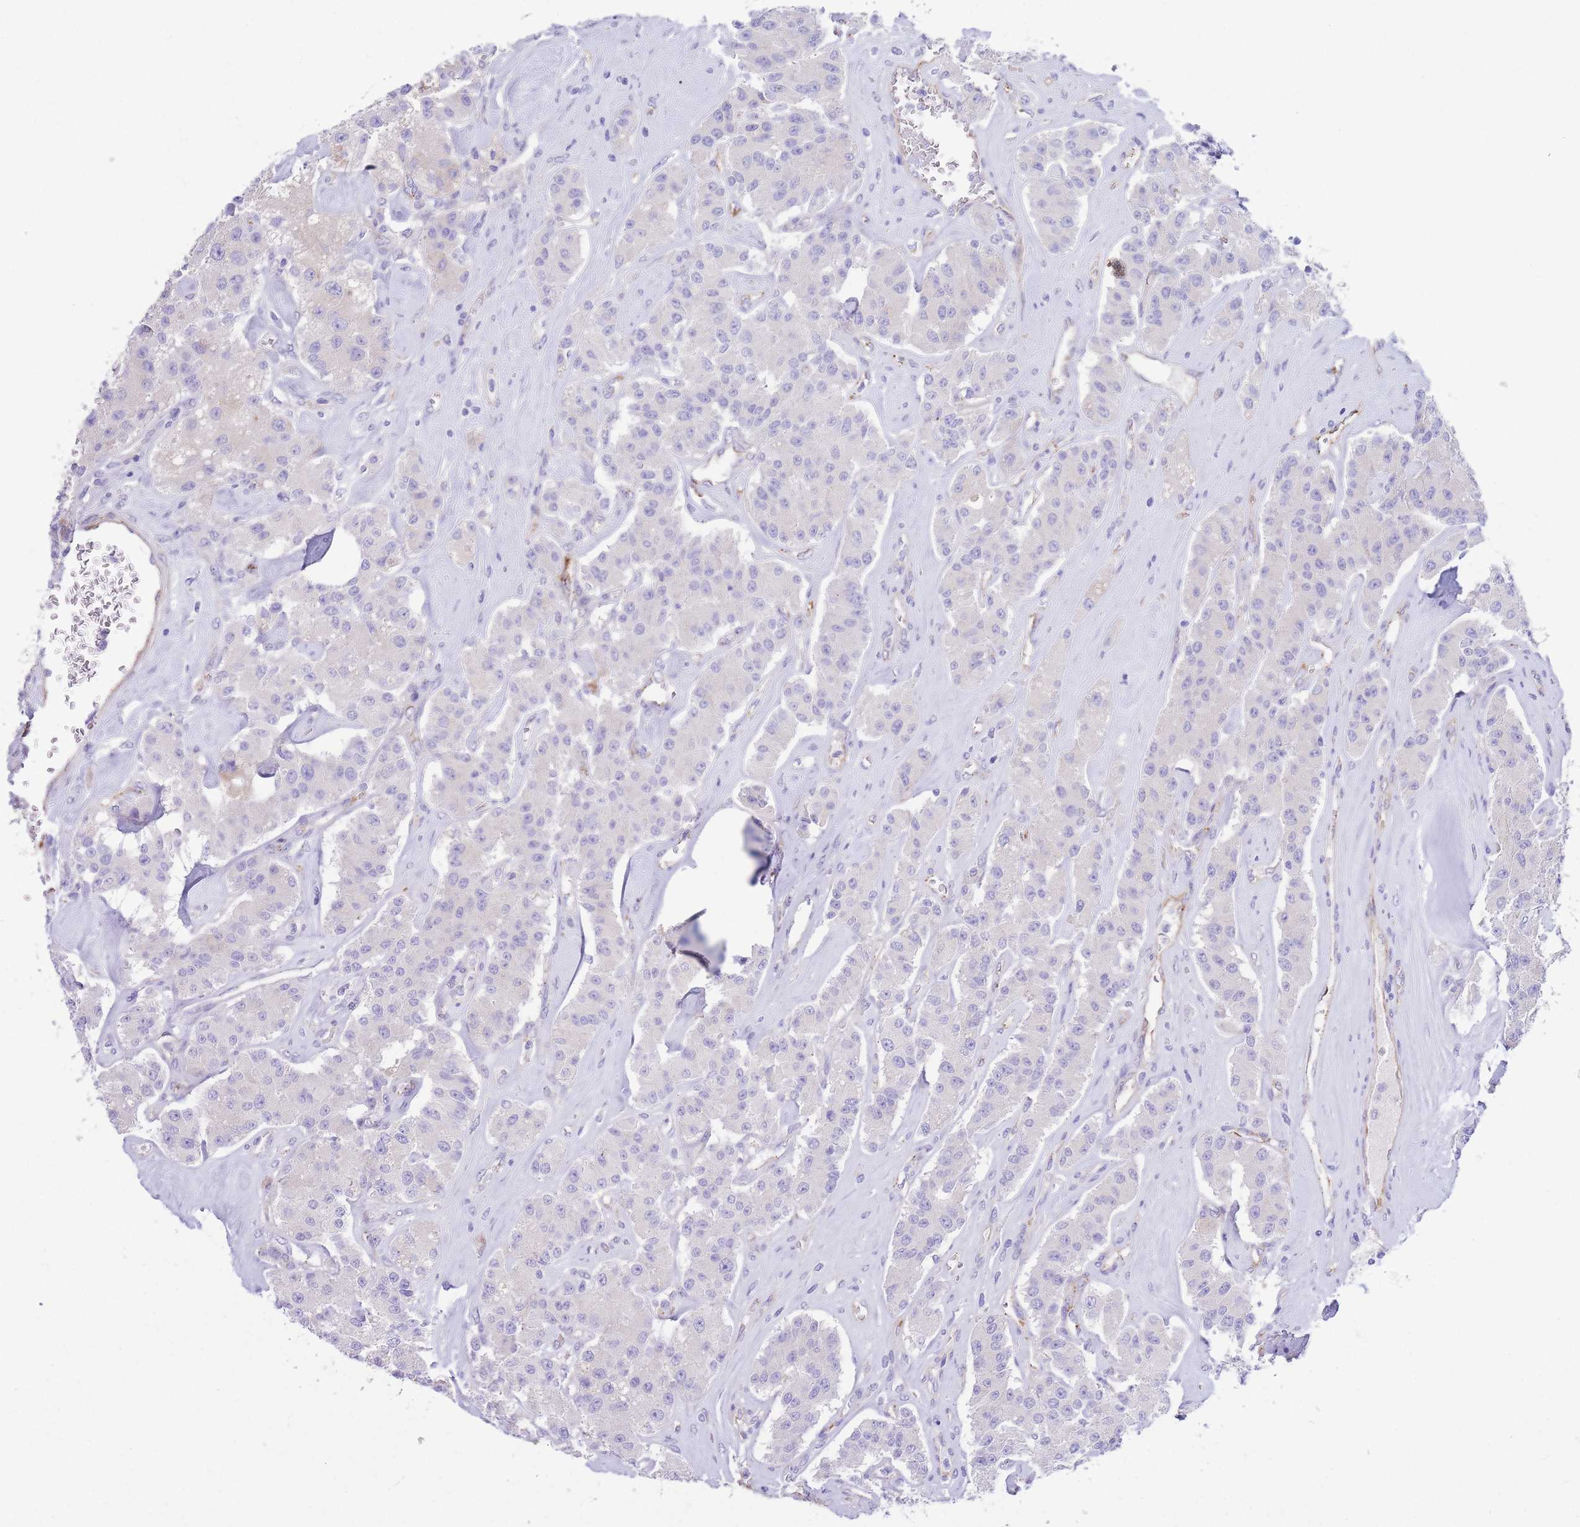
{"staining": {"intensity": "negative", "quantity": "none", "location": "none"}, "tissue": "carcinoid", "cell_type": "Tumor cells", "image_type": "cancer", "snomed": [{"axis": "morphology", "description": "Carcinoid, malignant, NOS"}, {"axis": "topography", "description": "Pancreas"}], "caption": "The image demonstrates no significant staining in tumor cells of carcinoid. (Stains: DAB immunohistochemistry with hematoxylin counter stain, Microscopy: brightfield microscopy at high magnification).", "gene": "DET1", "patient": {"sex": "male", "age": 41}}